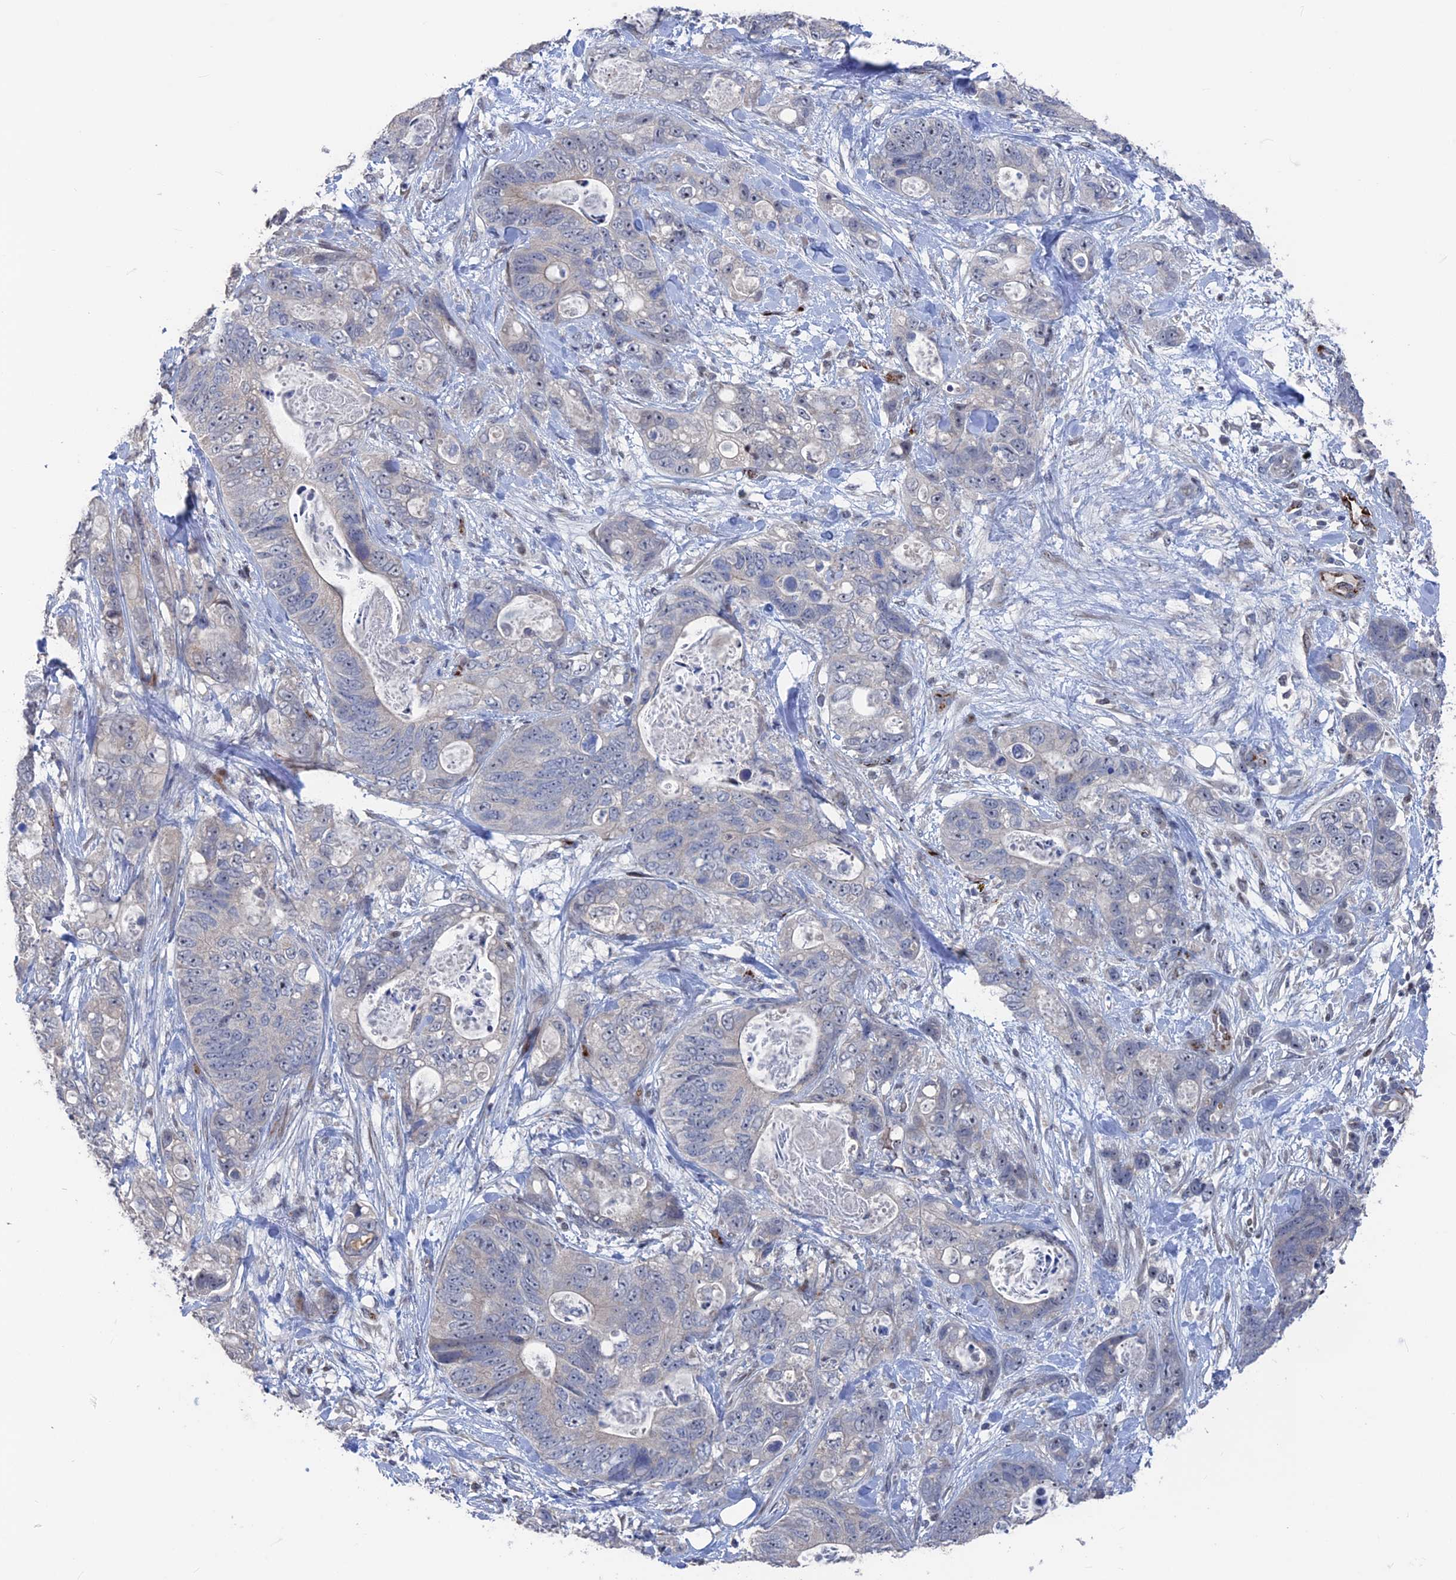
{"staining": {"intensity": "negative", "quantity": "none", "location": "none"}, "tissue": "stomach cancer", "cell_type": "Tumor cells", "image_type": "cancer", "snomed": [{"axis": "morphology", "description": "Normal tissue, NOS"}, {"axis": "morphology", "description": "Adenocarcinoma, NOS"}, {"axis": "topography", "description": "Stomach"}], "caption": "Tumor cells show no significant protein positivity in stomach cancer.", "gene": "SH3D21", "patient": {"sex": "female", "age": 89}}